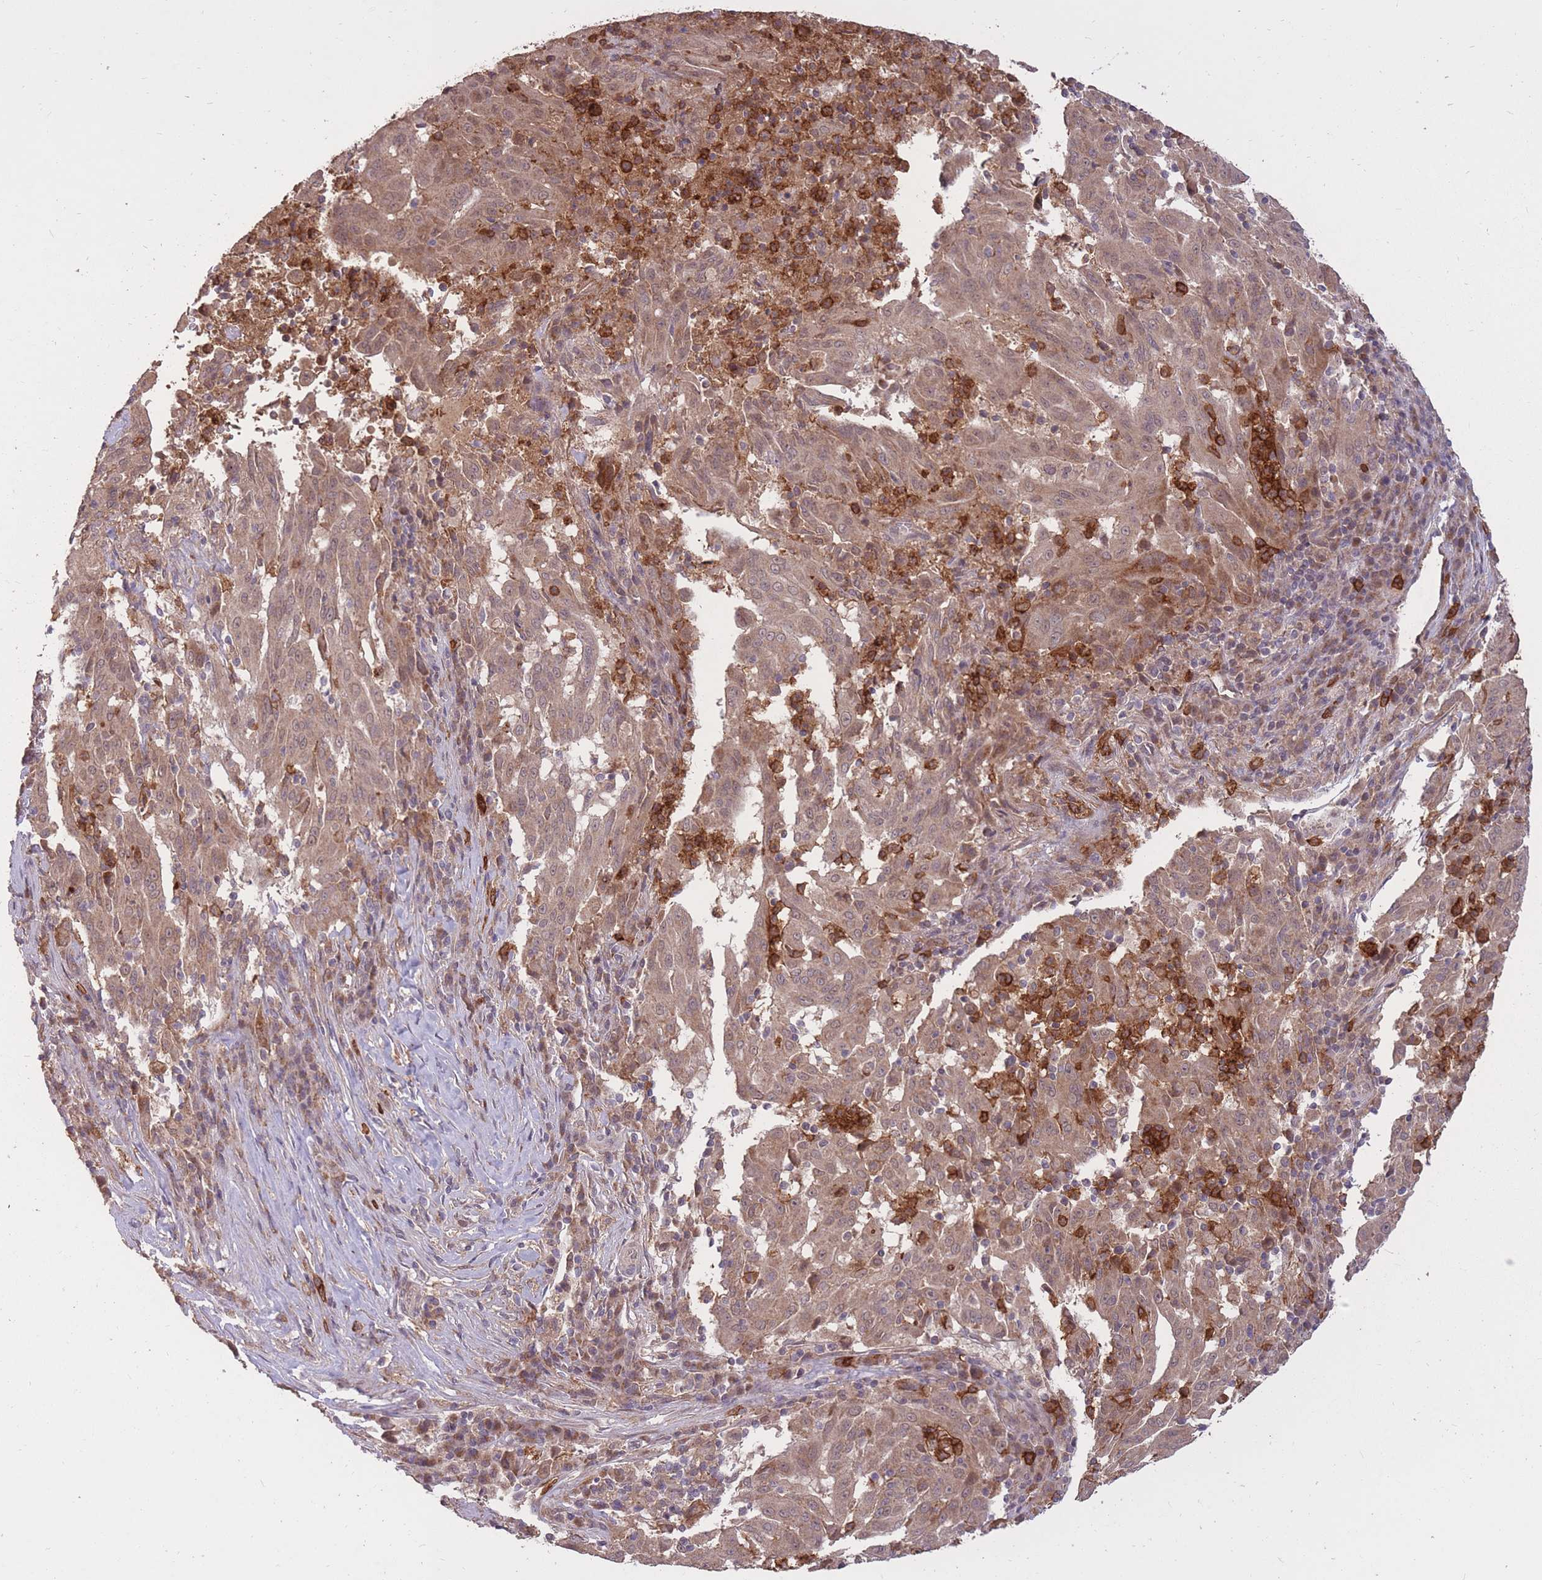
{"staining": {"intensity": "moderate", "quantity": ">75%", "location": "cytoplasmic/membranous"}, "tissue": "pancreatic cancer", "cell_type": "Tumor cells", "image_type": "cancer", "snomed": [{"axis": "morphology", "description": "Adenocarcinoma, NOS"}, {"axis": "topography", "description": "Pancreas"}], "caption": "Immunohistochemistry staining of pancreatic cancer, which exhibits medium levels of moderate cytoplasmic/membranous staining in about >75% of tumor cells indicating moderate cytoplasmic/membranous protein staining. The staining was performed using DAB (3,3'-diaminobenzidine) (brown) for protein detection and nuclei were counterstained in hematoxylin (blue).", "gene": "IGF2BP2", "patient": {"sex": "male", "age": 63}}